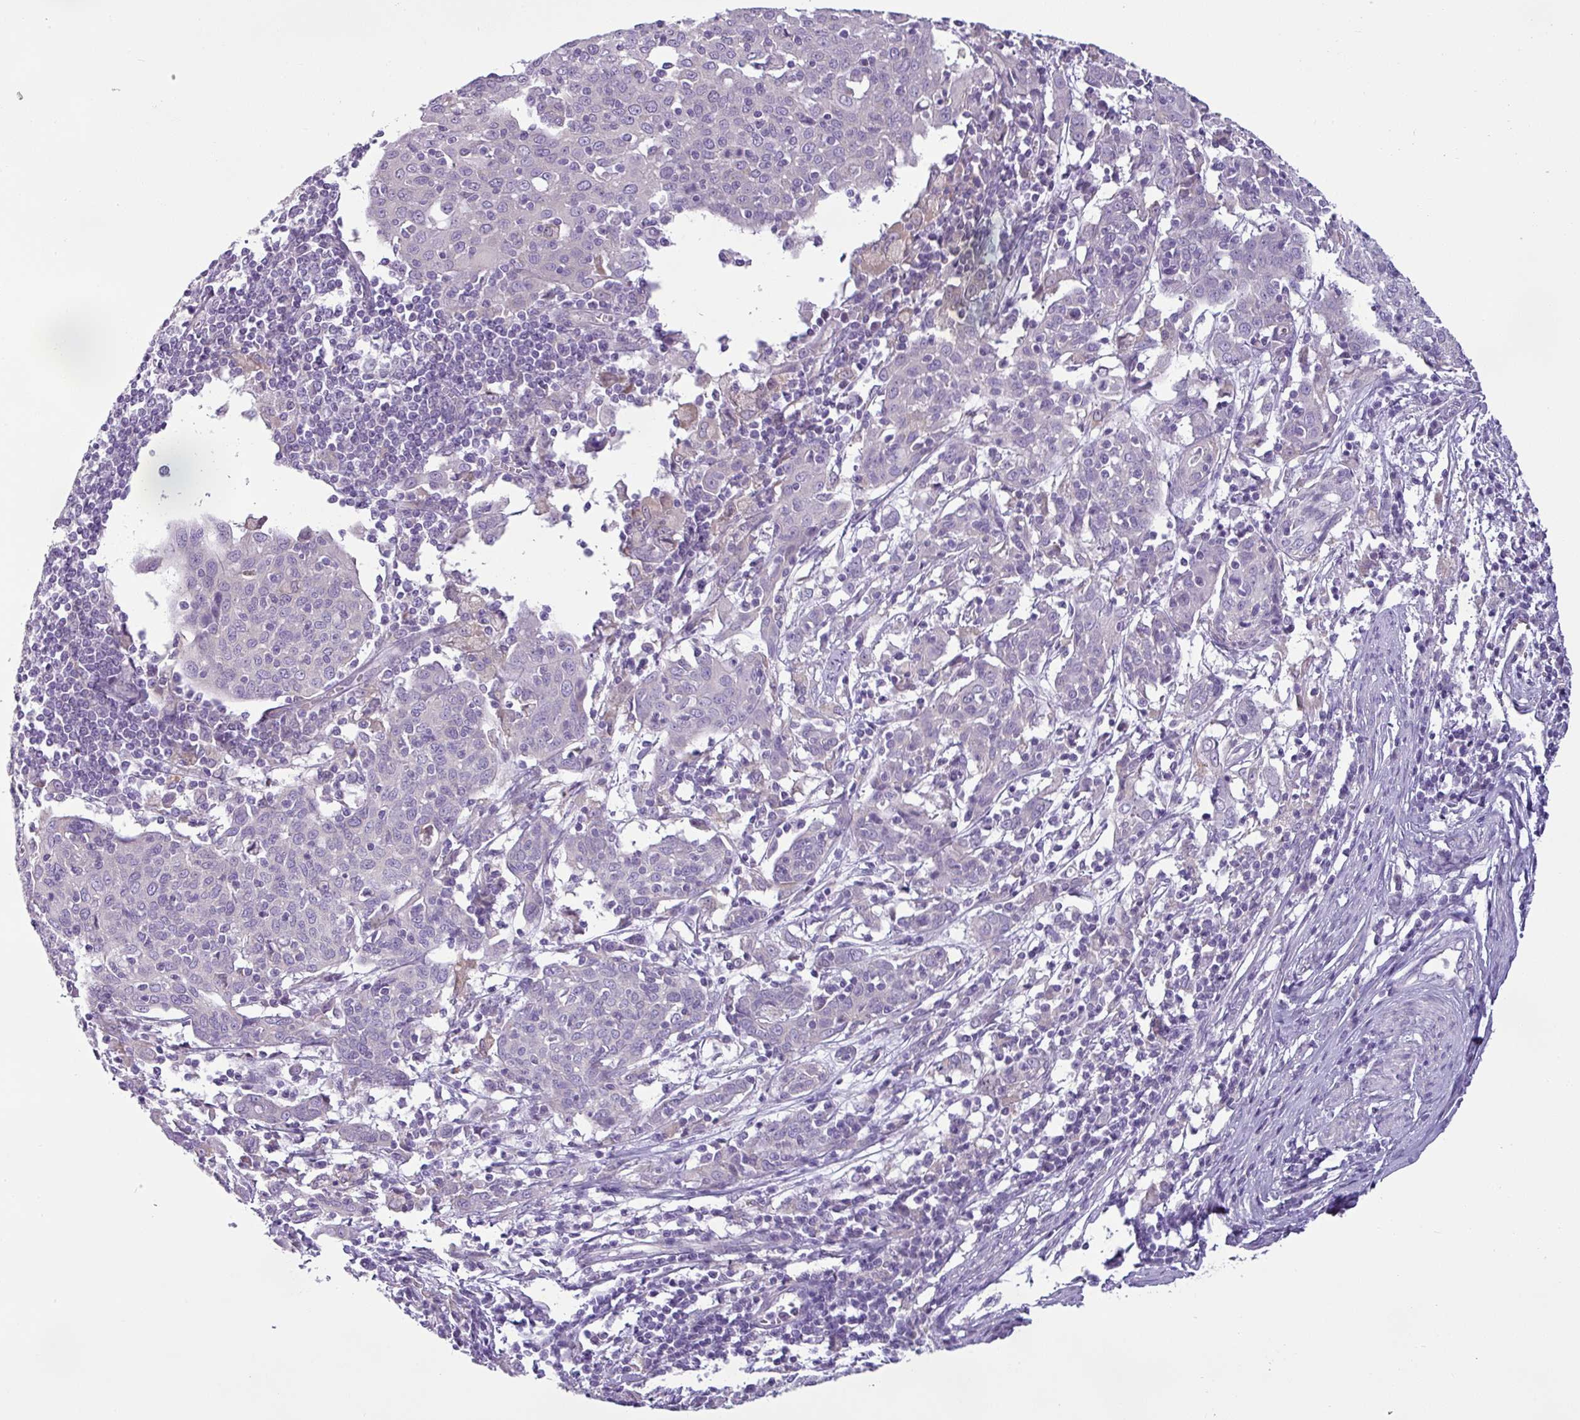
{"staining": {"intensity": "negative", "quantity": "none", "location": "none"}, "tissue": "cervical cancer", "cell_type": "Tumor cells", "image_type": "cancer", "snomed": [{"axis": "morphology", "description": "Squamous cell carcinoma, NOS"}, {"axis": "topography", "description": "Cervix"}], "caption": "This is an IHC micrograph of cervical cancer. There is no staining in tumor cells.", "gene": "TOR1AIP2", "patient": {"sex": "female", "age": 67}}